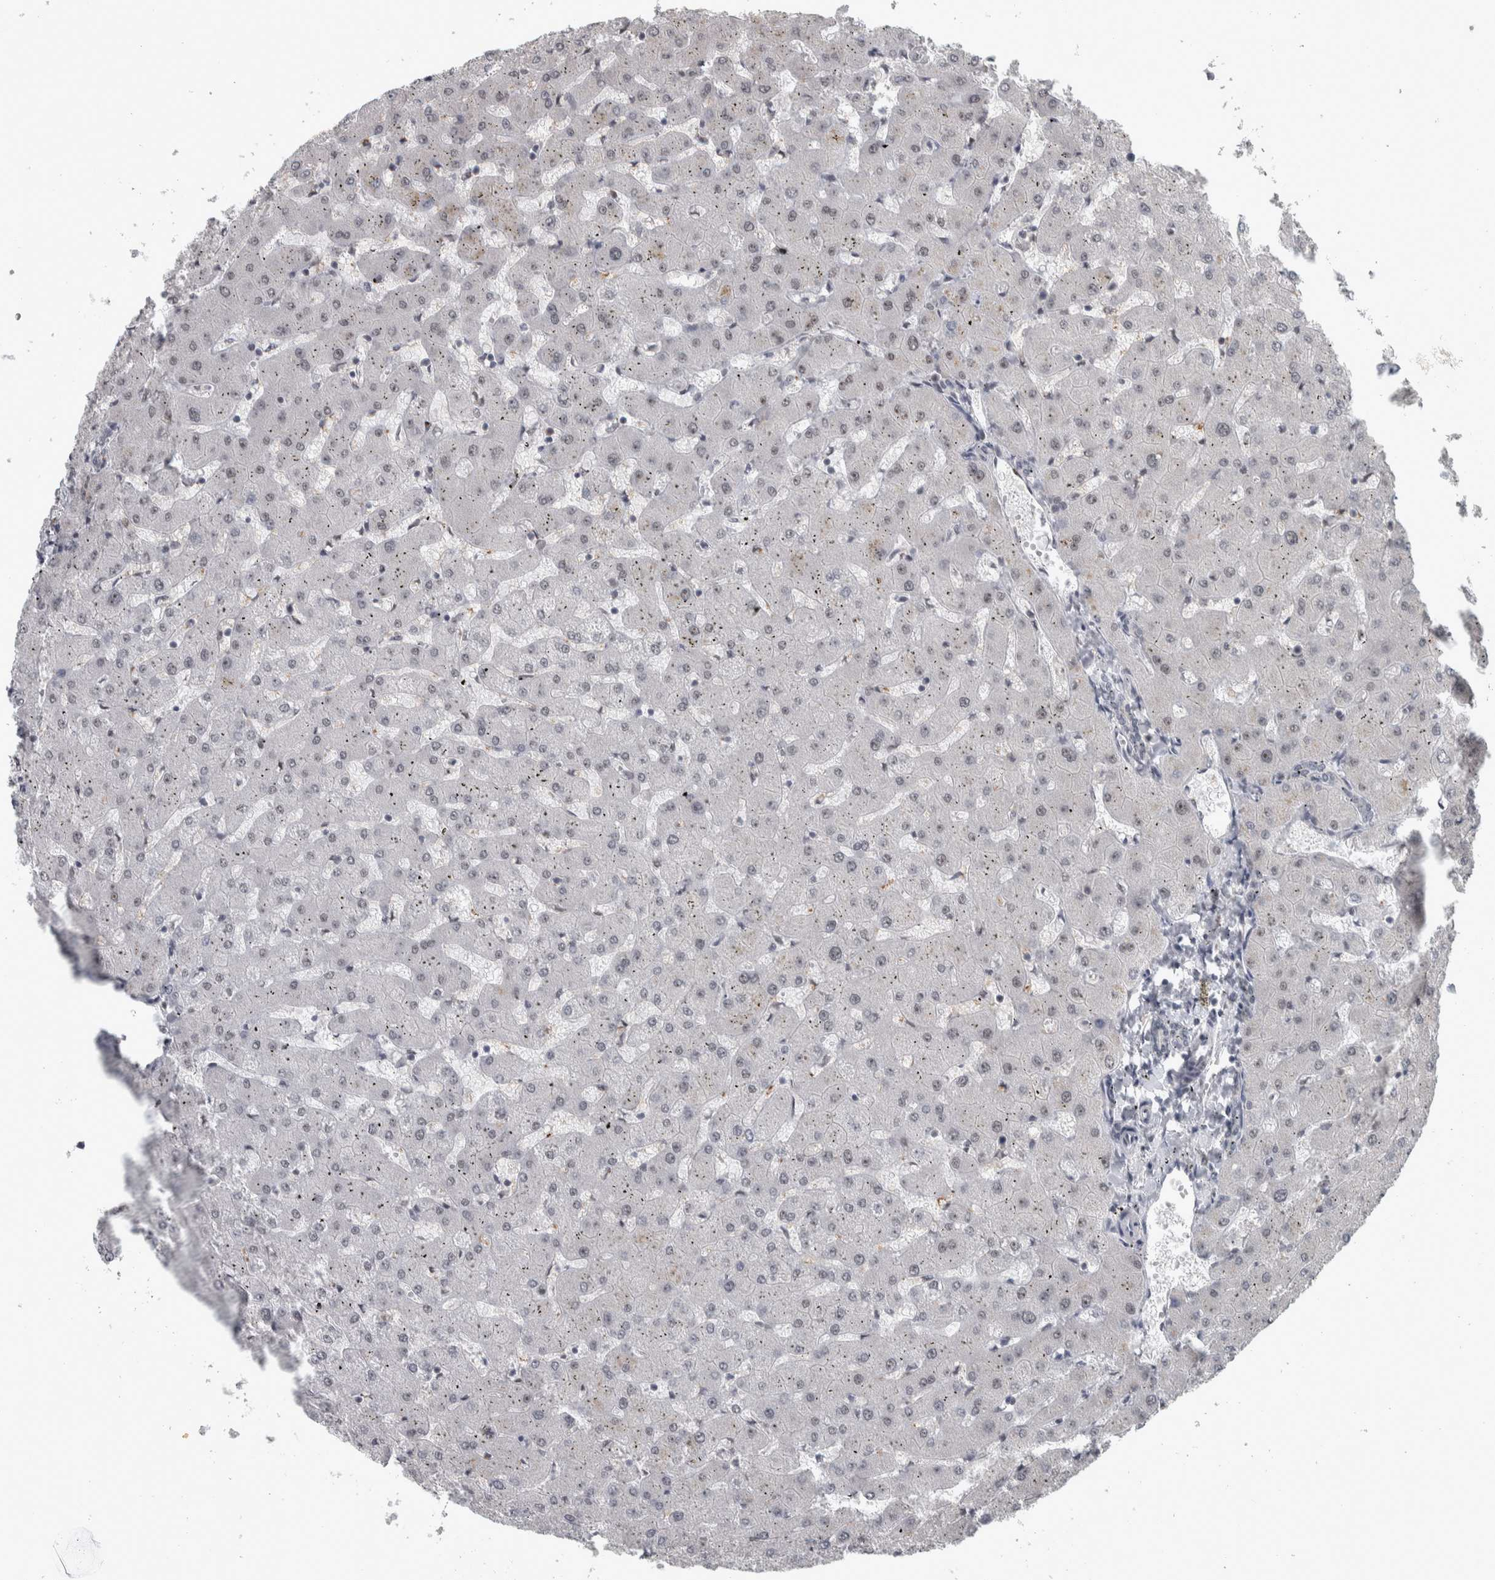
{"staining": {"intensity": "weak", "quantity": "25%-75%", "location": "nuclear"}, "tissue": "liver", "cell_type": "Cholangiocytes", "image_type": "normal", "snomed": [{"axis": "morphology", "description": "Normal tissue, NOS"}, {"axis": "topography", "description": "Liver"}], "caption": "Brown immunohistochemical staining in normal liver demonstrates weak nuclear staining in about 25%-75% of cholangiocytes. Immunohistochemistry stains the protein of interest in brown and the nuclei are stained blue.", "gene": "DDX42", "patient": {"sex": "female", "age": 63}}